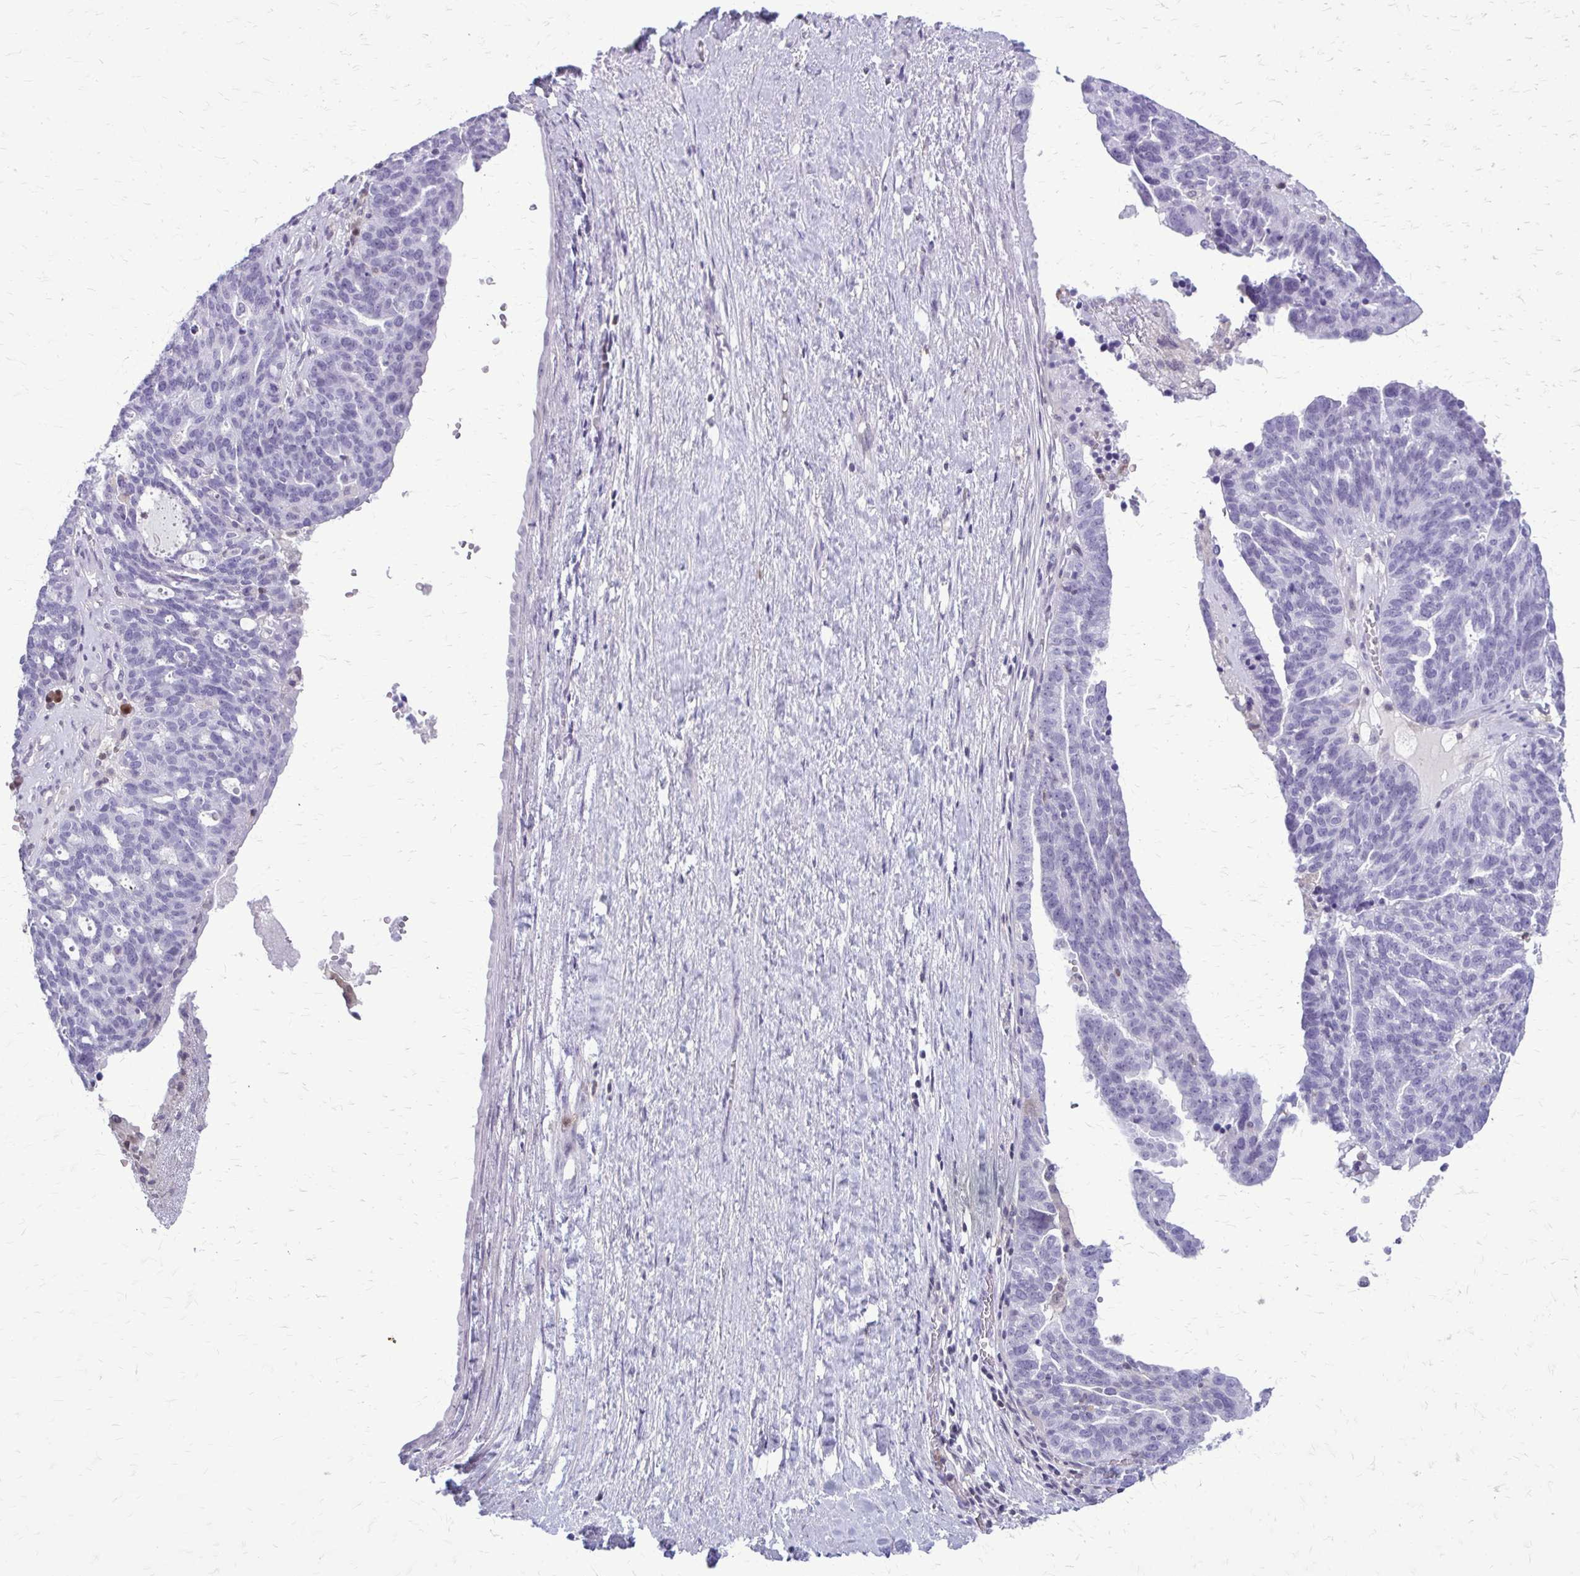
{"staining": {"intensity": "negative", "quantity": "none", "location": "none"}, "tissue": "ovarian cancer", "cell_type": "Tumor cells", "image_type": "cancer", "snomed": [{"axis": "morphology", "description": "Cystadenocarcinoma, serous, NOS"}, {"axis": "topography", "description": "Ovary"}], "caption": "Immunohistochemical staining of human ovarian cancer (serous cystadenocarcinoma) exhibits no significant positivity in tumor cells.", "gene": "GLRX", "patient": {"sex": "female", "age": 59}}